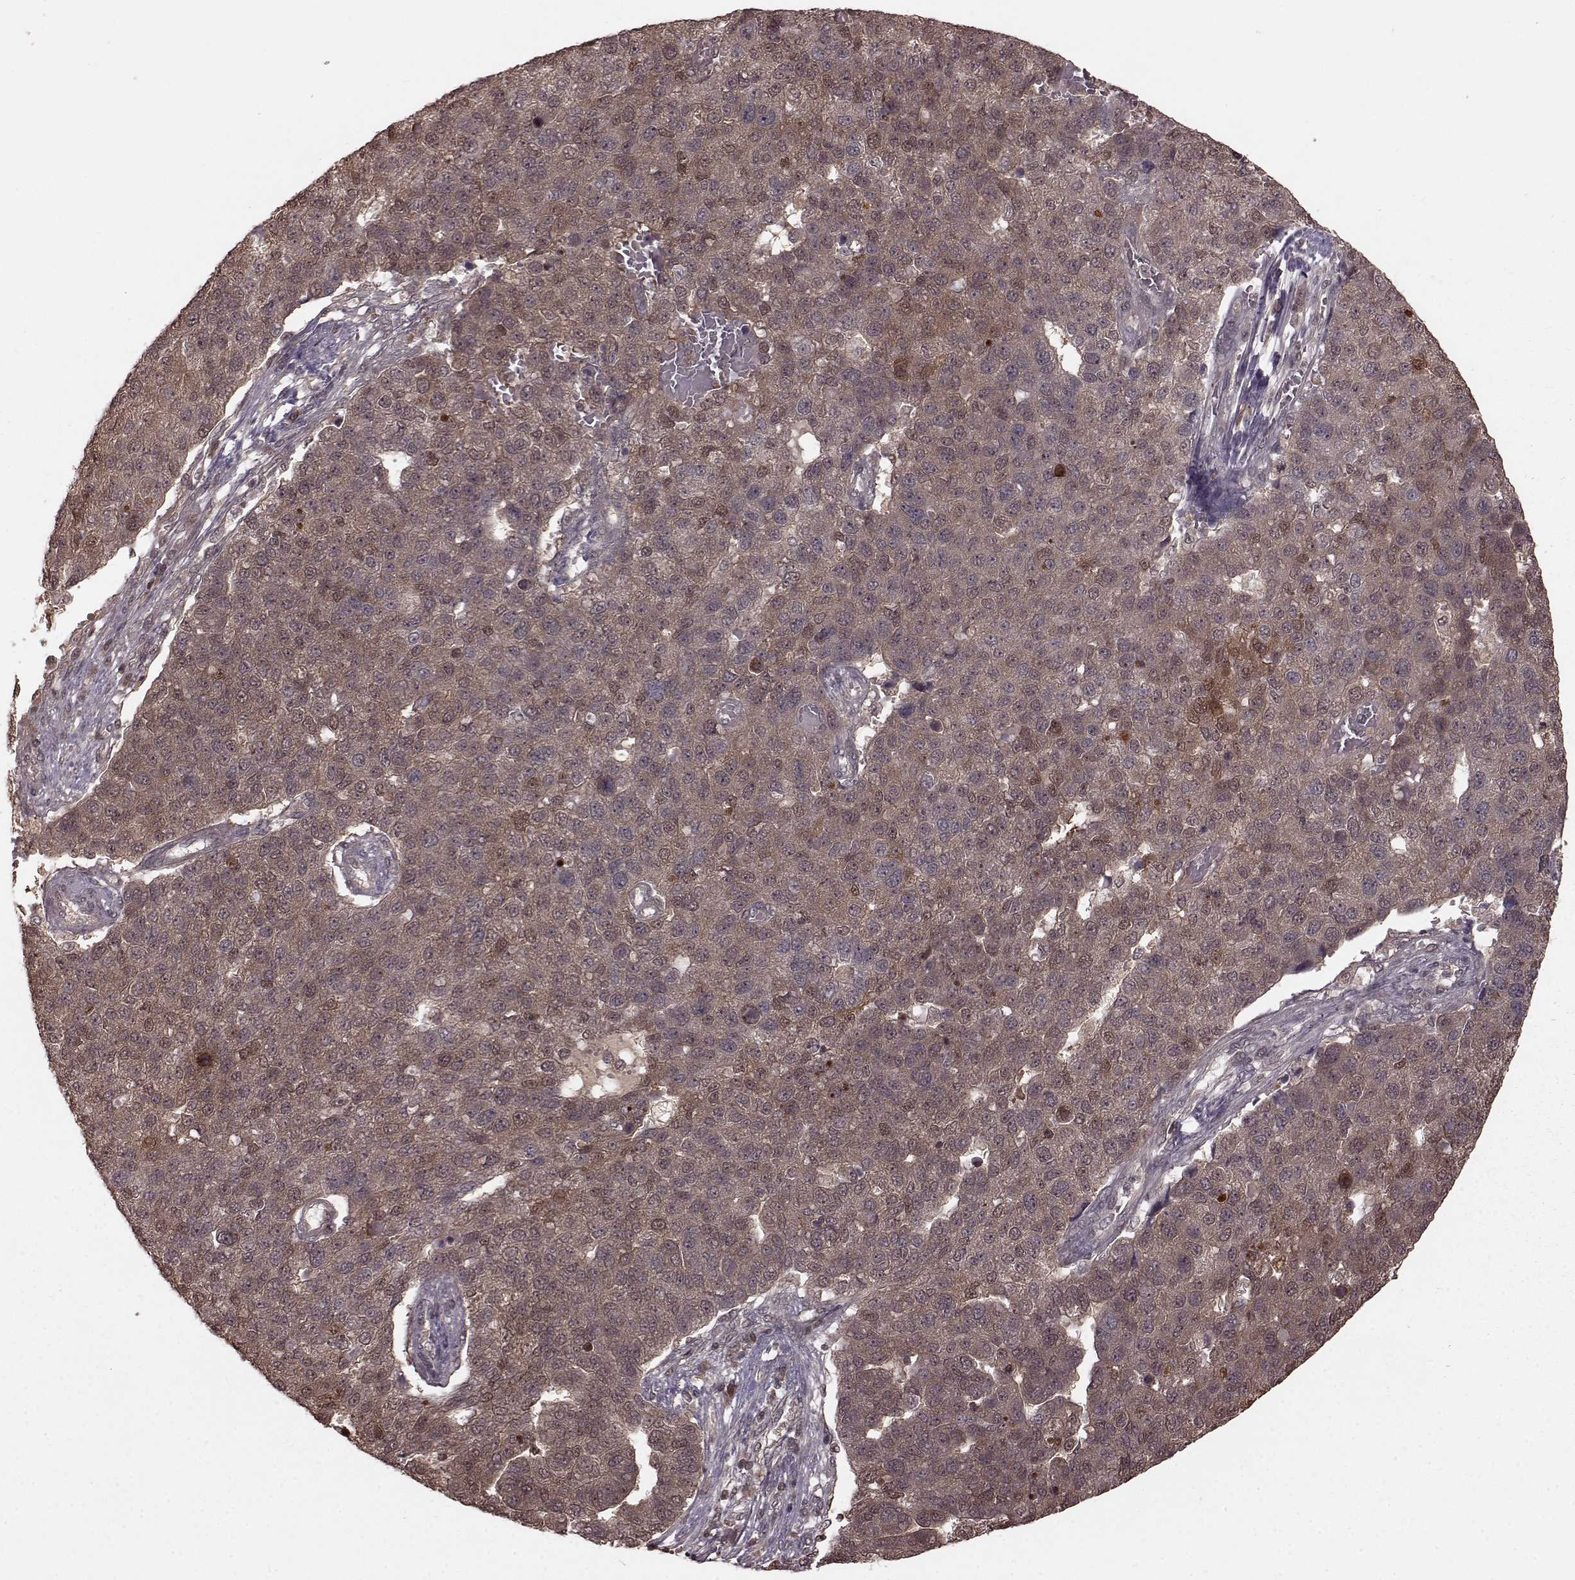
{"staining": {"intensity": "weak", "quantity": "25%-75%", "location": "cytoplasmic/membranous"}, "tissue": "pancreatic cancer", "cell_type": "Tumor cells", "image_type": "cancer", "snomed": [{"axis": "morphology", "description": "Adenocarcinoma, NOS"}, {"axis": "topography", "description": "Pancreas"}], "caption": "A low amount of weak cytoplasmic/membranous staining is appreciated in about 25%-75% of tumor cells in pancreatic cancer tissue.", "gene": "GSS", "patient": {"sex": "female", "age": 61}}